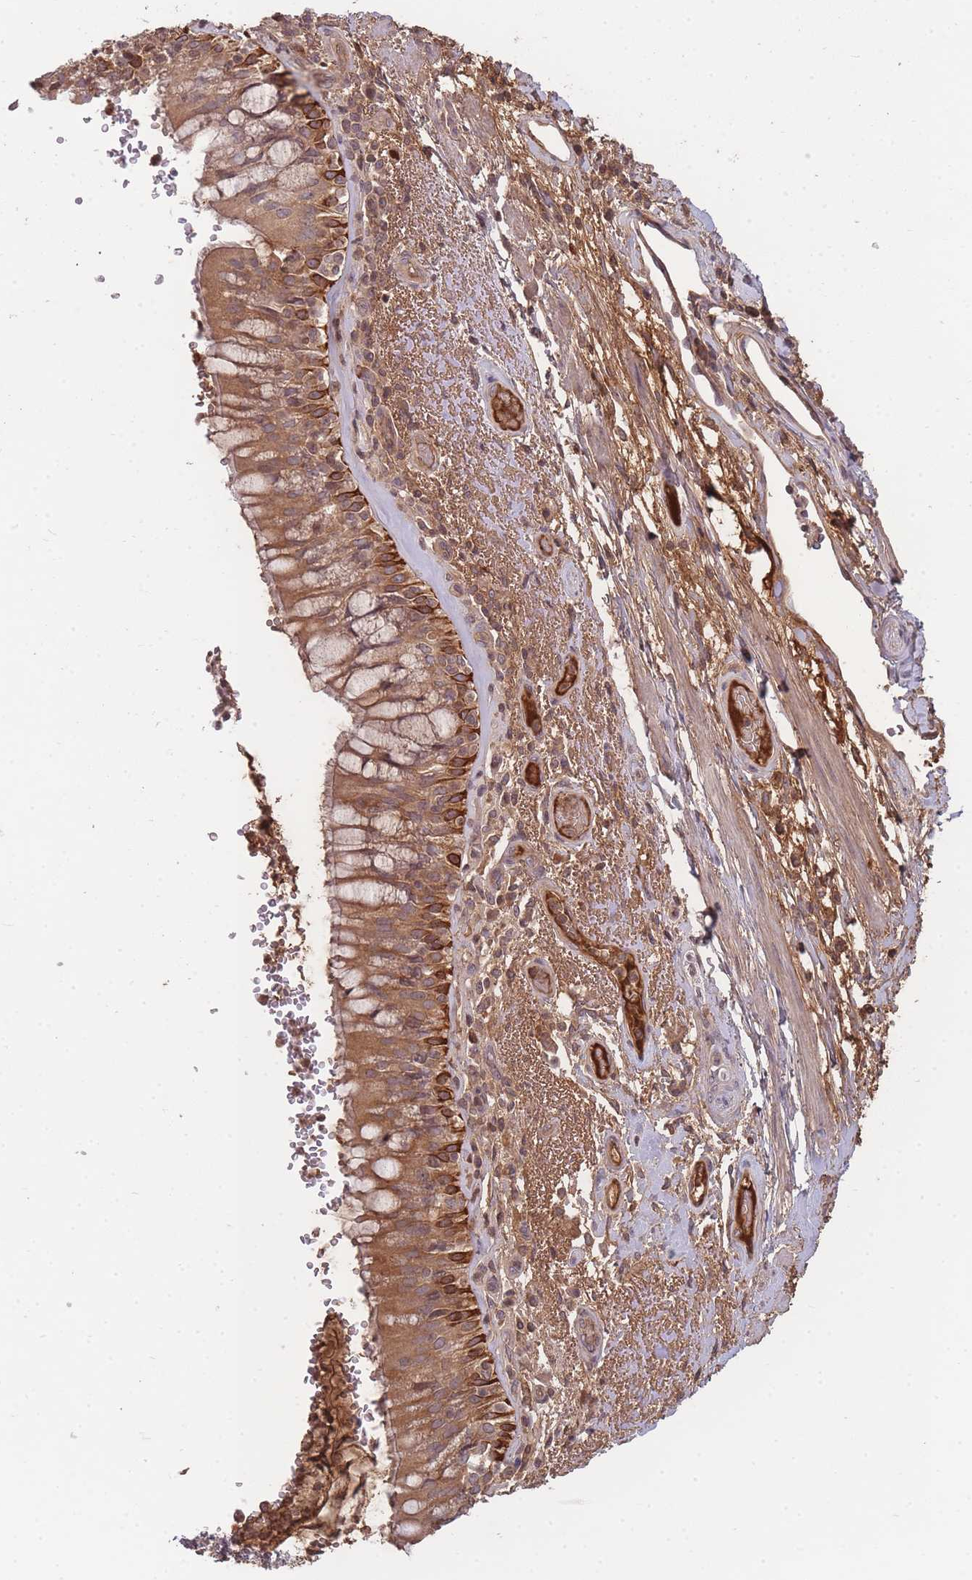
{"staining": {"intensity": "moderate", "quantity": ">75%", "location": "cytoplasmic/membranous"}, "tissue": "bronchus", "cell_type": "Respiratory epithelial cells", "image_type": "normal", "snomed": [{"axis": "morphology", "description": "Normal tissue, NOS"}, {"axis": "topography", "description": "Cartilage tissue"}, {"axis": "topography", "description": "Bronchus"}], "caption": "Immunohistochemical staining of benign bronchus reveals >75% levels of moderate cytoplasmic/membranous protein positivity in approximately >75% of respiratory epithelial cells.", "gene": "RALGDS", "patient": {"sex": "male", "age": 63}}